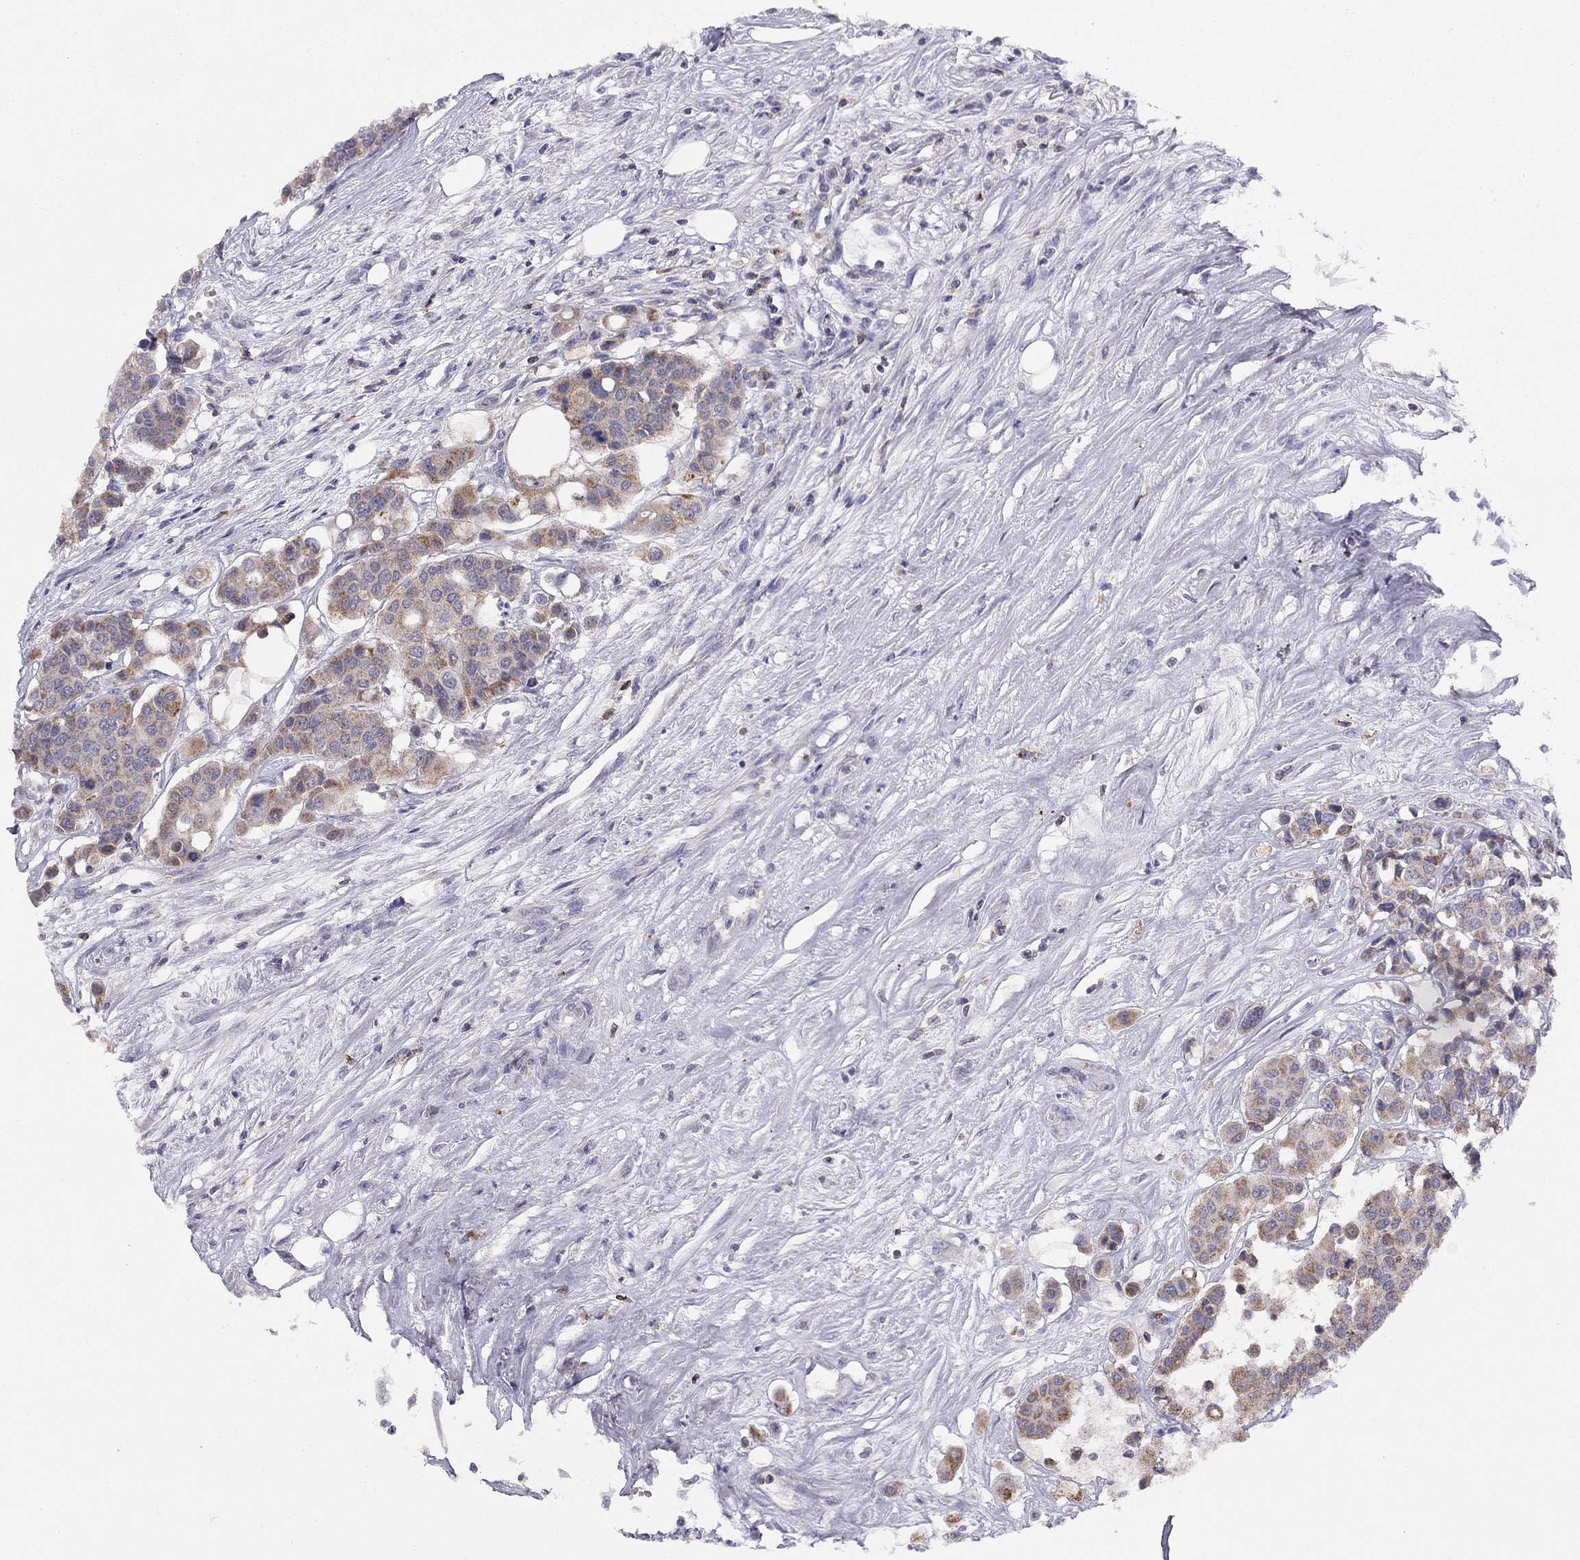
{"staining": {"intensity": "weak", "quantity": "25%-75%", "location": "cytoplasmic/membranous"}, "tissue": "carcinoid", "cell_type": "Tumor cells", "image_type": "cancer", "snomed": [{"axis": "morphology", "description": "Carcinoid, malignant, NOS"}, {"axis": "topography", "description": "Colon"}], "caption": "This photomicrograph displays IHC staining of carcinoid (malignant), with low weak cytoplasmic/membranous staining in about 25%-75% of tumor cells.", "gene": "CITED1", "patient": {"sex": "male", "age": 81}}